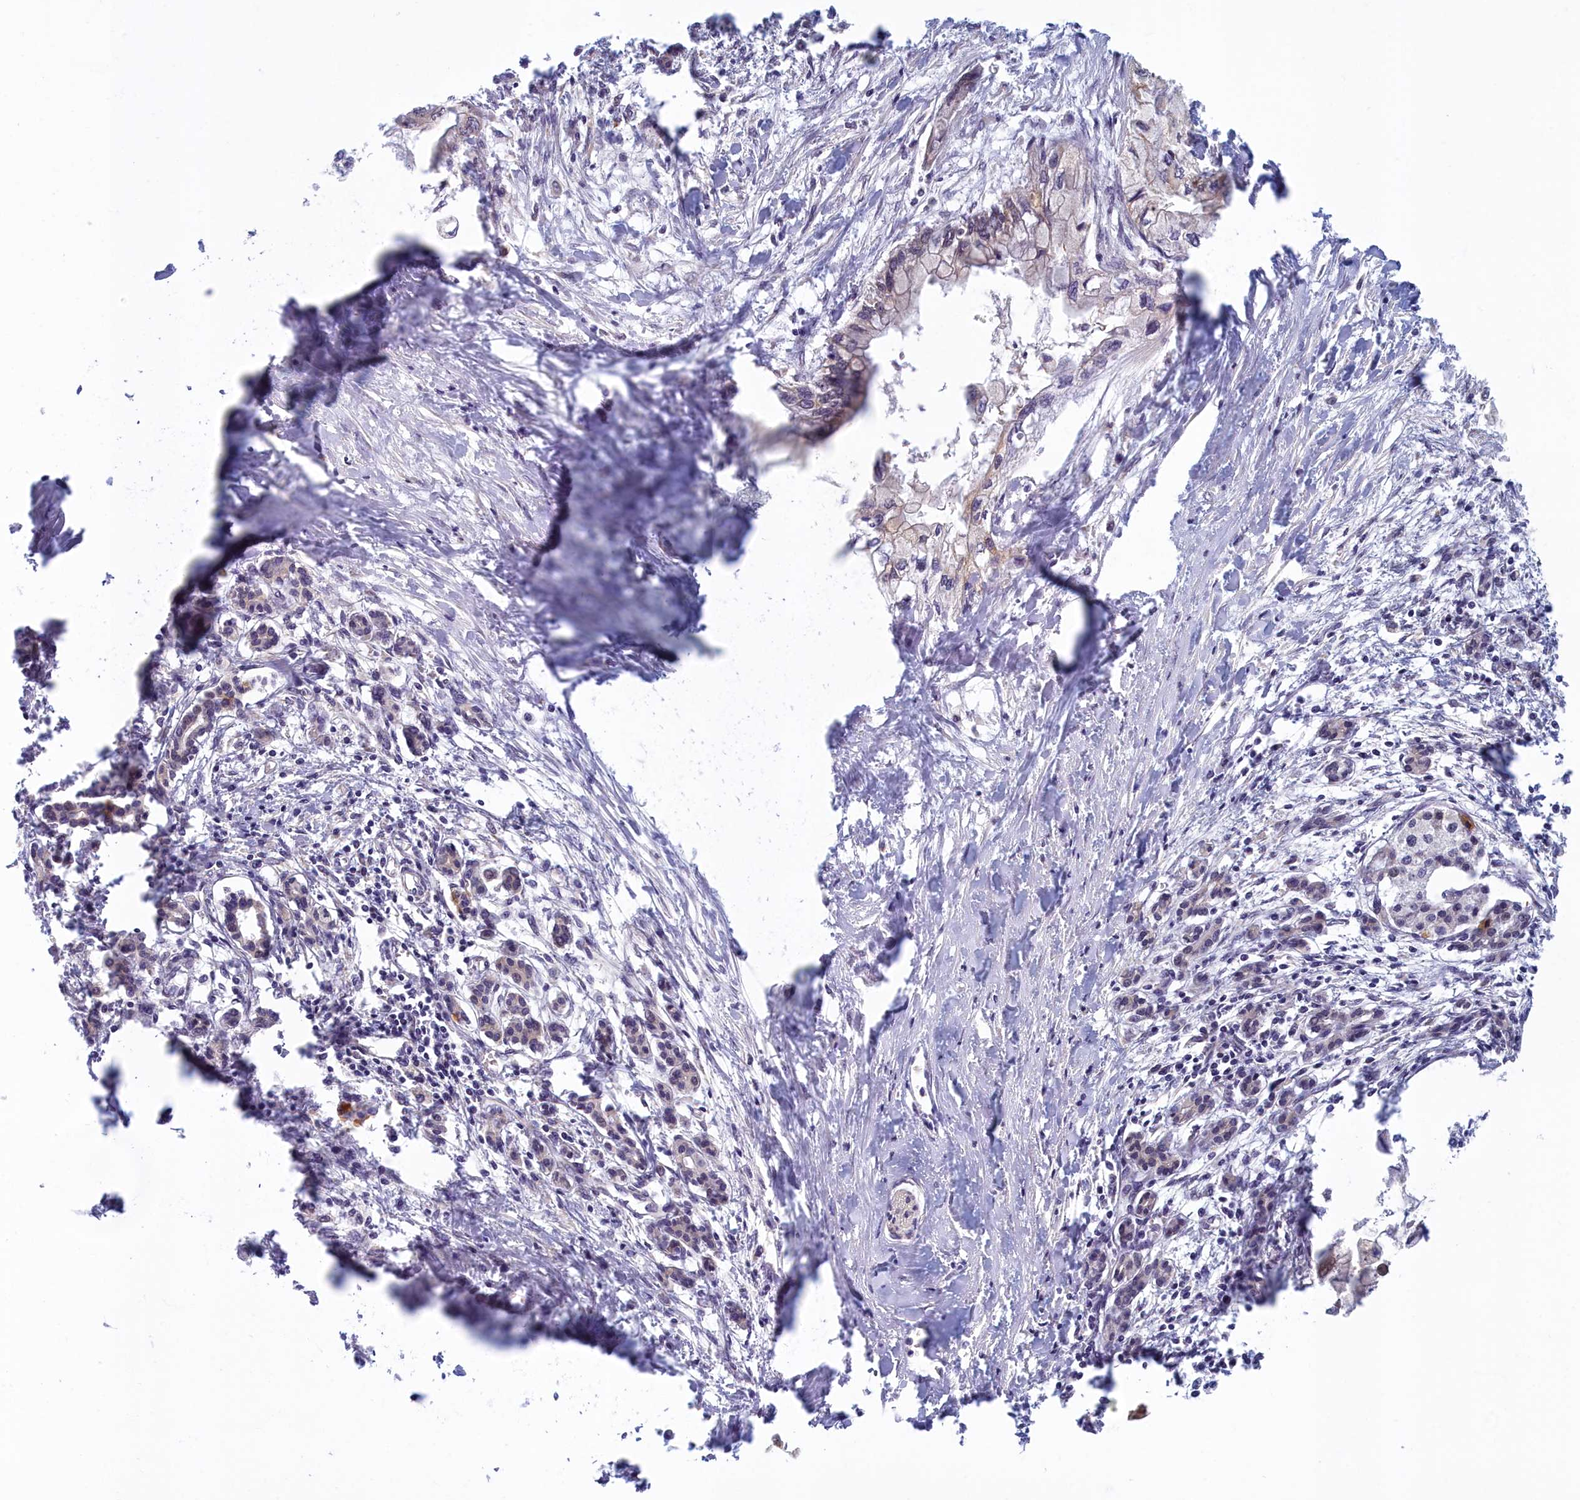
{"staining": {"intensity": "negative", "quantity": "none", "location": "none"}, "tissue": "pancreatic cancer", "cell_type": "Tumor cells", "image_type": "cancer", "snomed": [{"axis": "morphology", "description": "Adenocarcinoma, NOS"}, {"axis": "topography", "description": "Pancreas"}], "caption": "Adenocarcinoma (pancreatic) was stained to show a protein in brown. There is no significant staining in tumor cells.", "gene": "MAK16", "patient": {"sex": "male", "age": 48}}